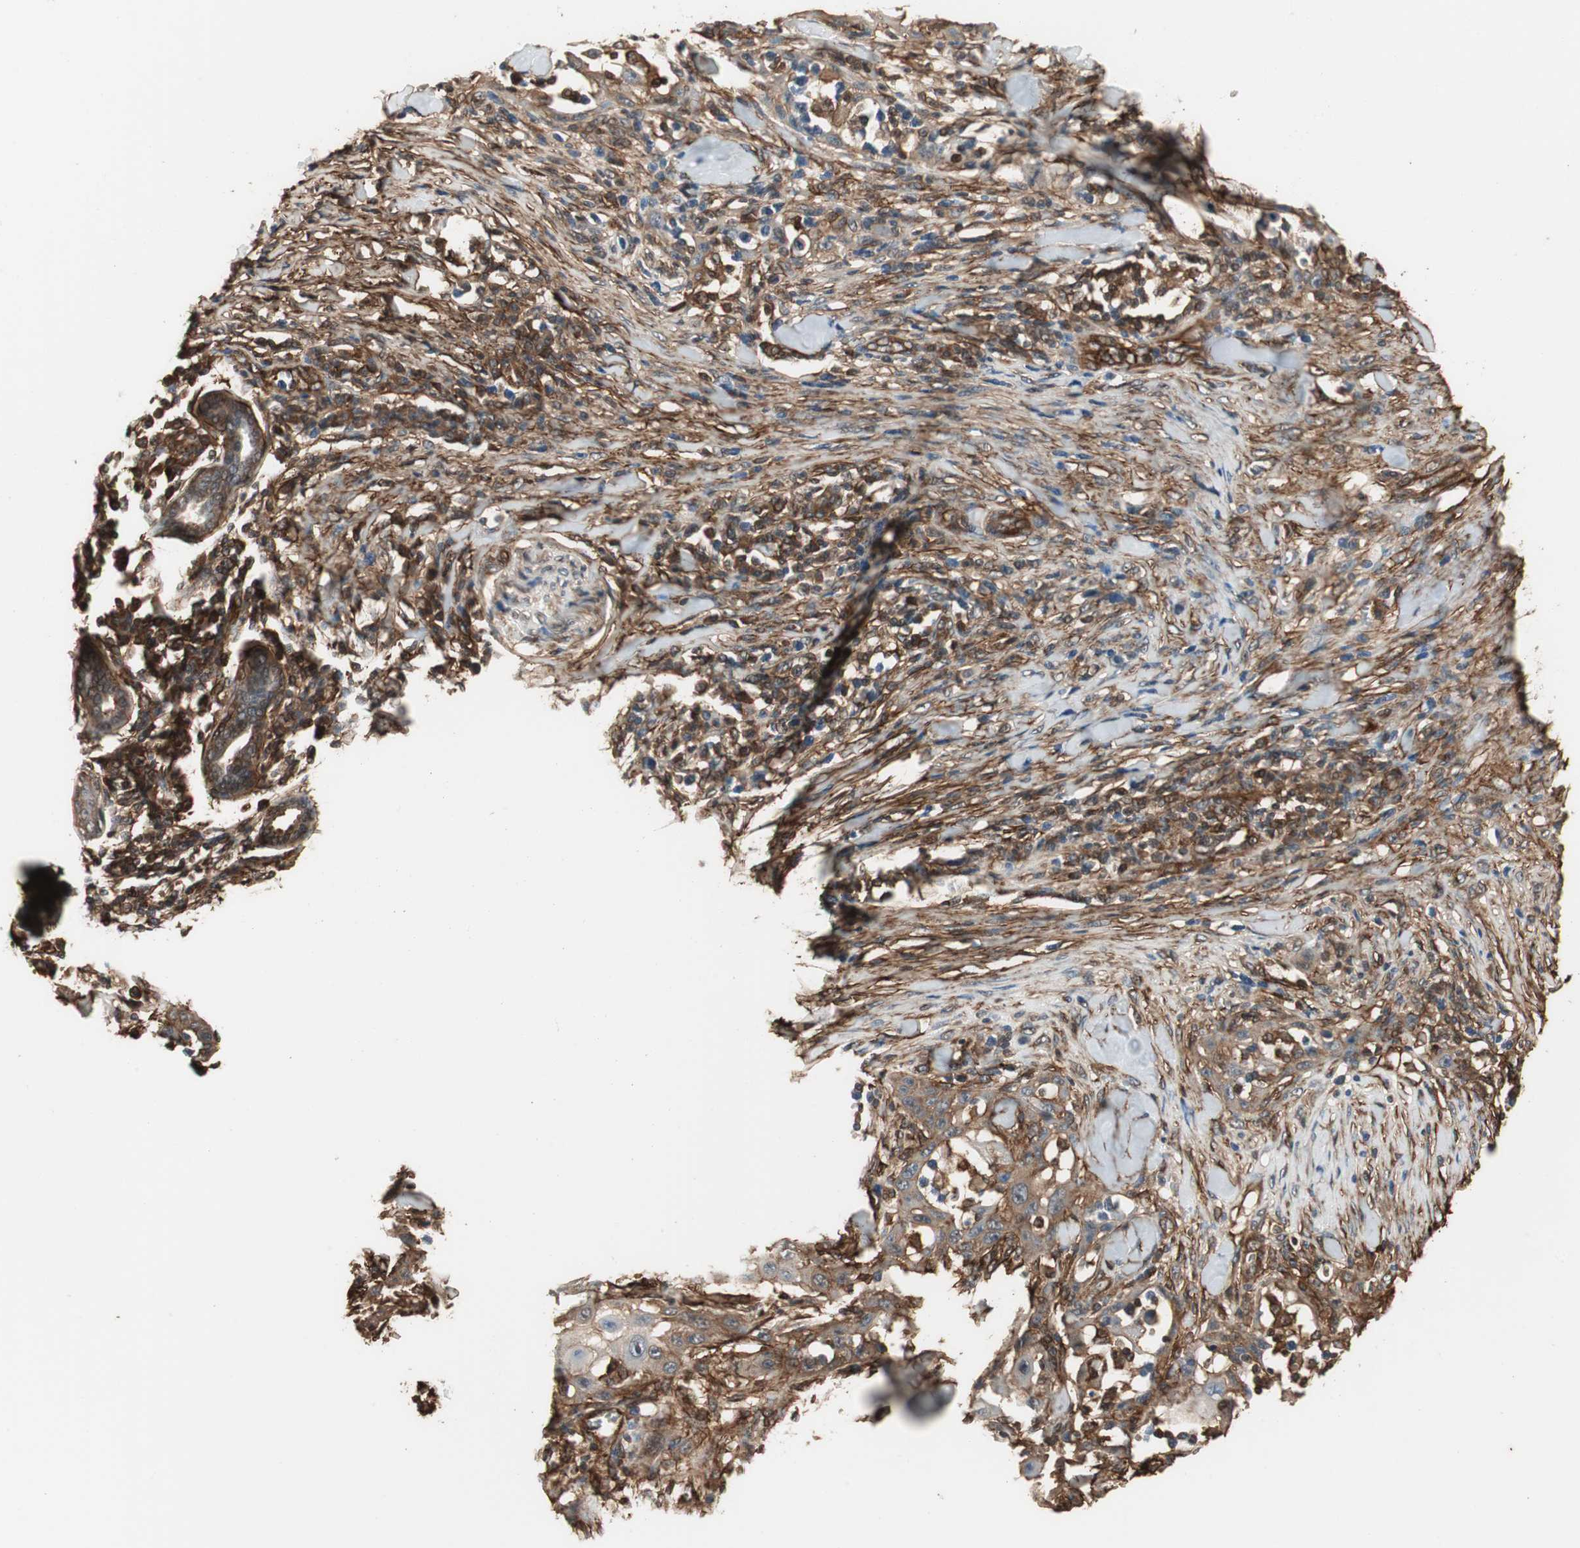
{"staining": {"intensity": "moderate", "quantity": ">75%", "location": "cytoplasmic/membranous"}, "tissue": "skin cancer", "cell_type": "Tumor cells", "image_type": "cancer", "snomed": [{"axis": "morphology", "description": "Squamous cell carcinoma, NOS"}, {"axis": "topography", "description": "Skin"}], "caption": "This histopathology image shows immunohistochemistry (IHC) staining of human squamous cell carcinoma (skin), with medium moderate cytoplasmic/membranous positivity in about >75% of tumor cells.", "gene": "PTPN11", "patient": {"sex": "male", "age": 24}}